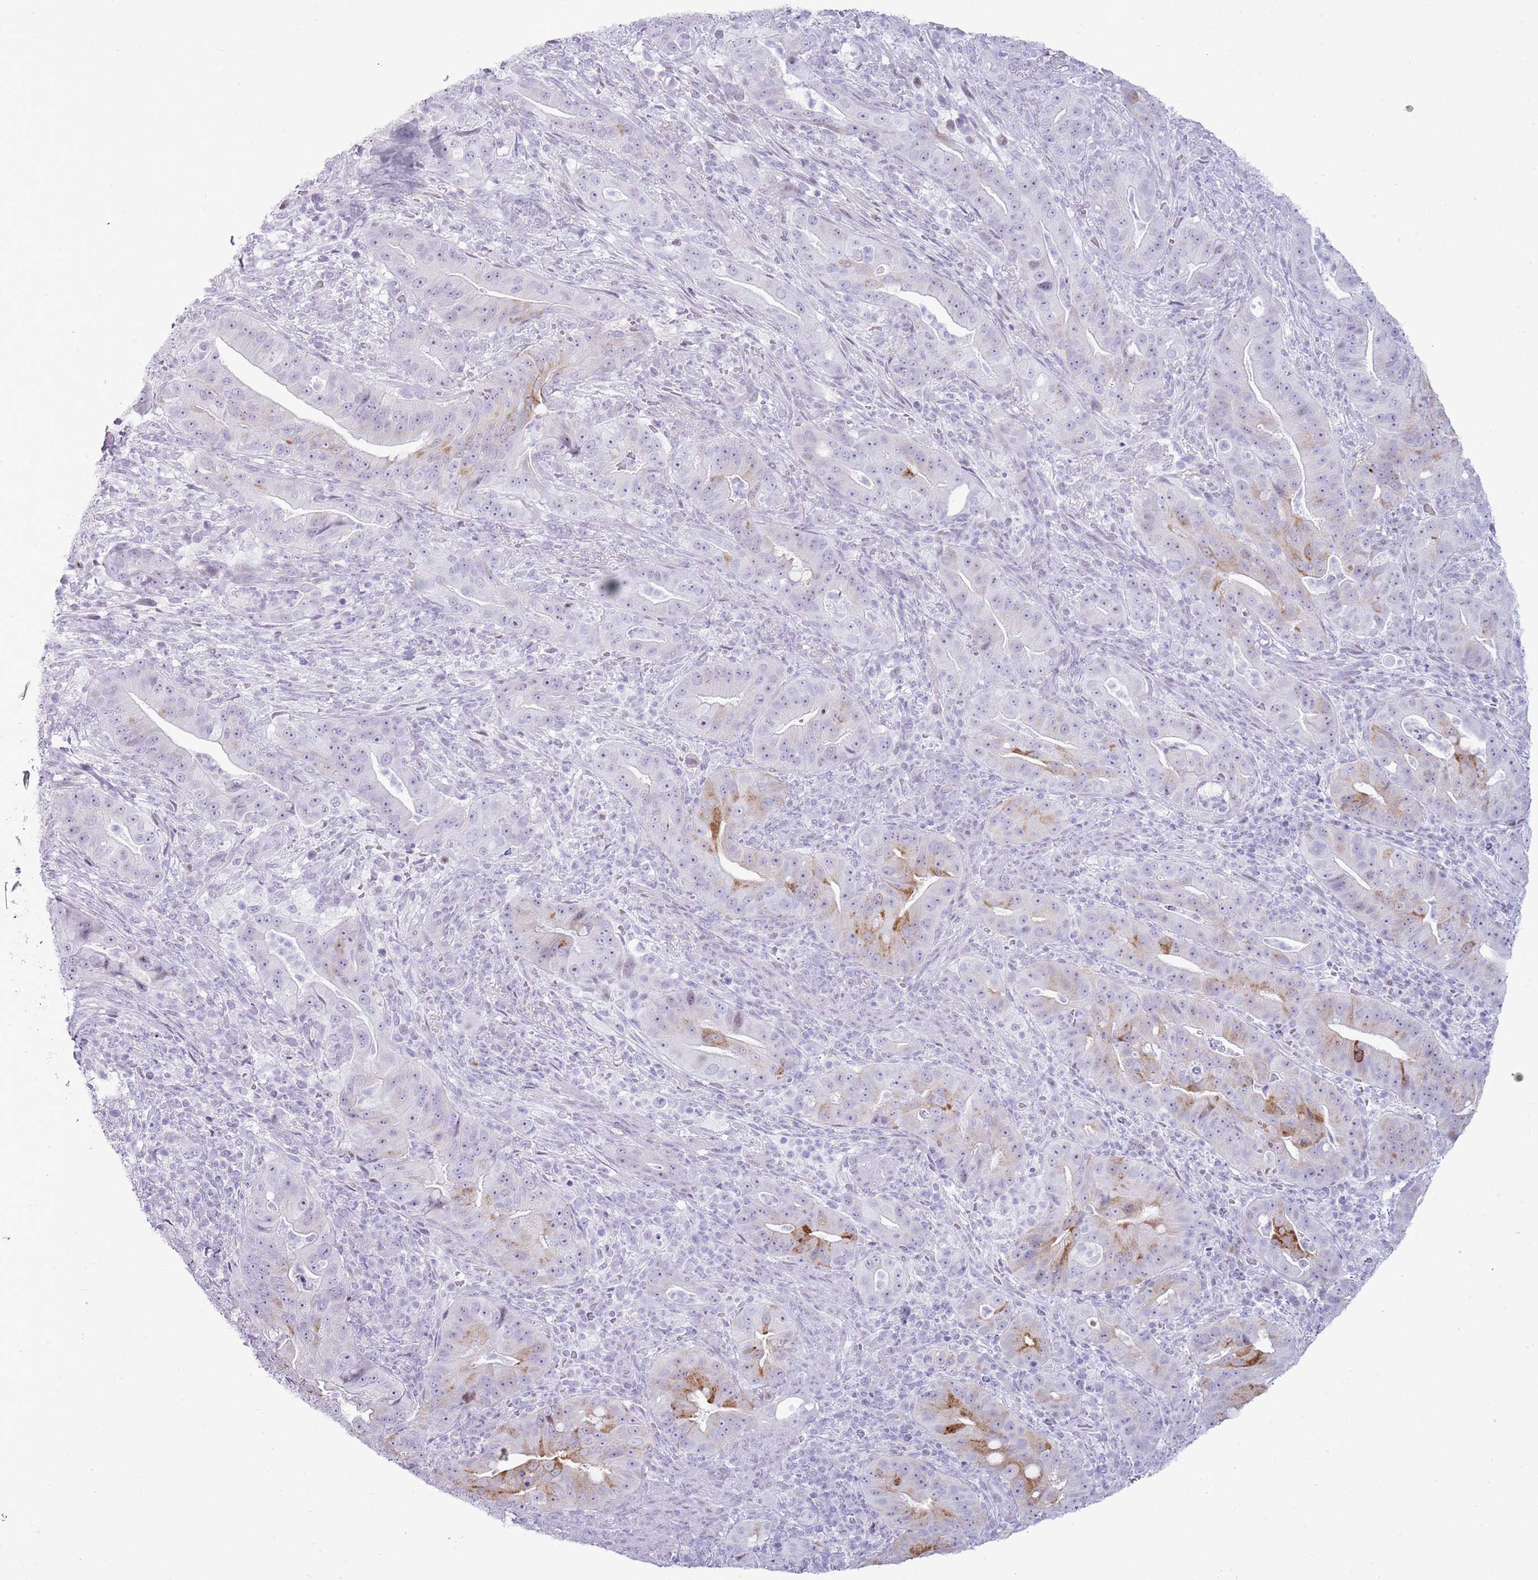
{"staining": {"intensity": "moderate", "quantity": "<25%", "location": "cytoplasmic/membranous"}, "tissue": "pancreatic cancer", "cell_type": "Tumor cells", "image_type": "cancer", "snomed": [{"axis": "morphology", "description": "Adenocarcinoma, NOS"}, {"axis": "topography", "description": "Pancreas"}], "caption": "Protein expression by IHC shows moderate cytoplasmic/membranous staining in about <25% of tumor cells in pancreatic adenocarcinoma.", "gene": "ASIP", "patient": {"sex": "male", "age": 71}}